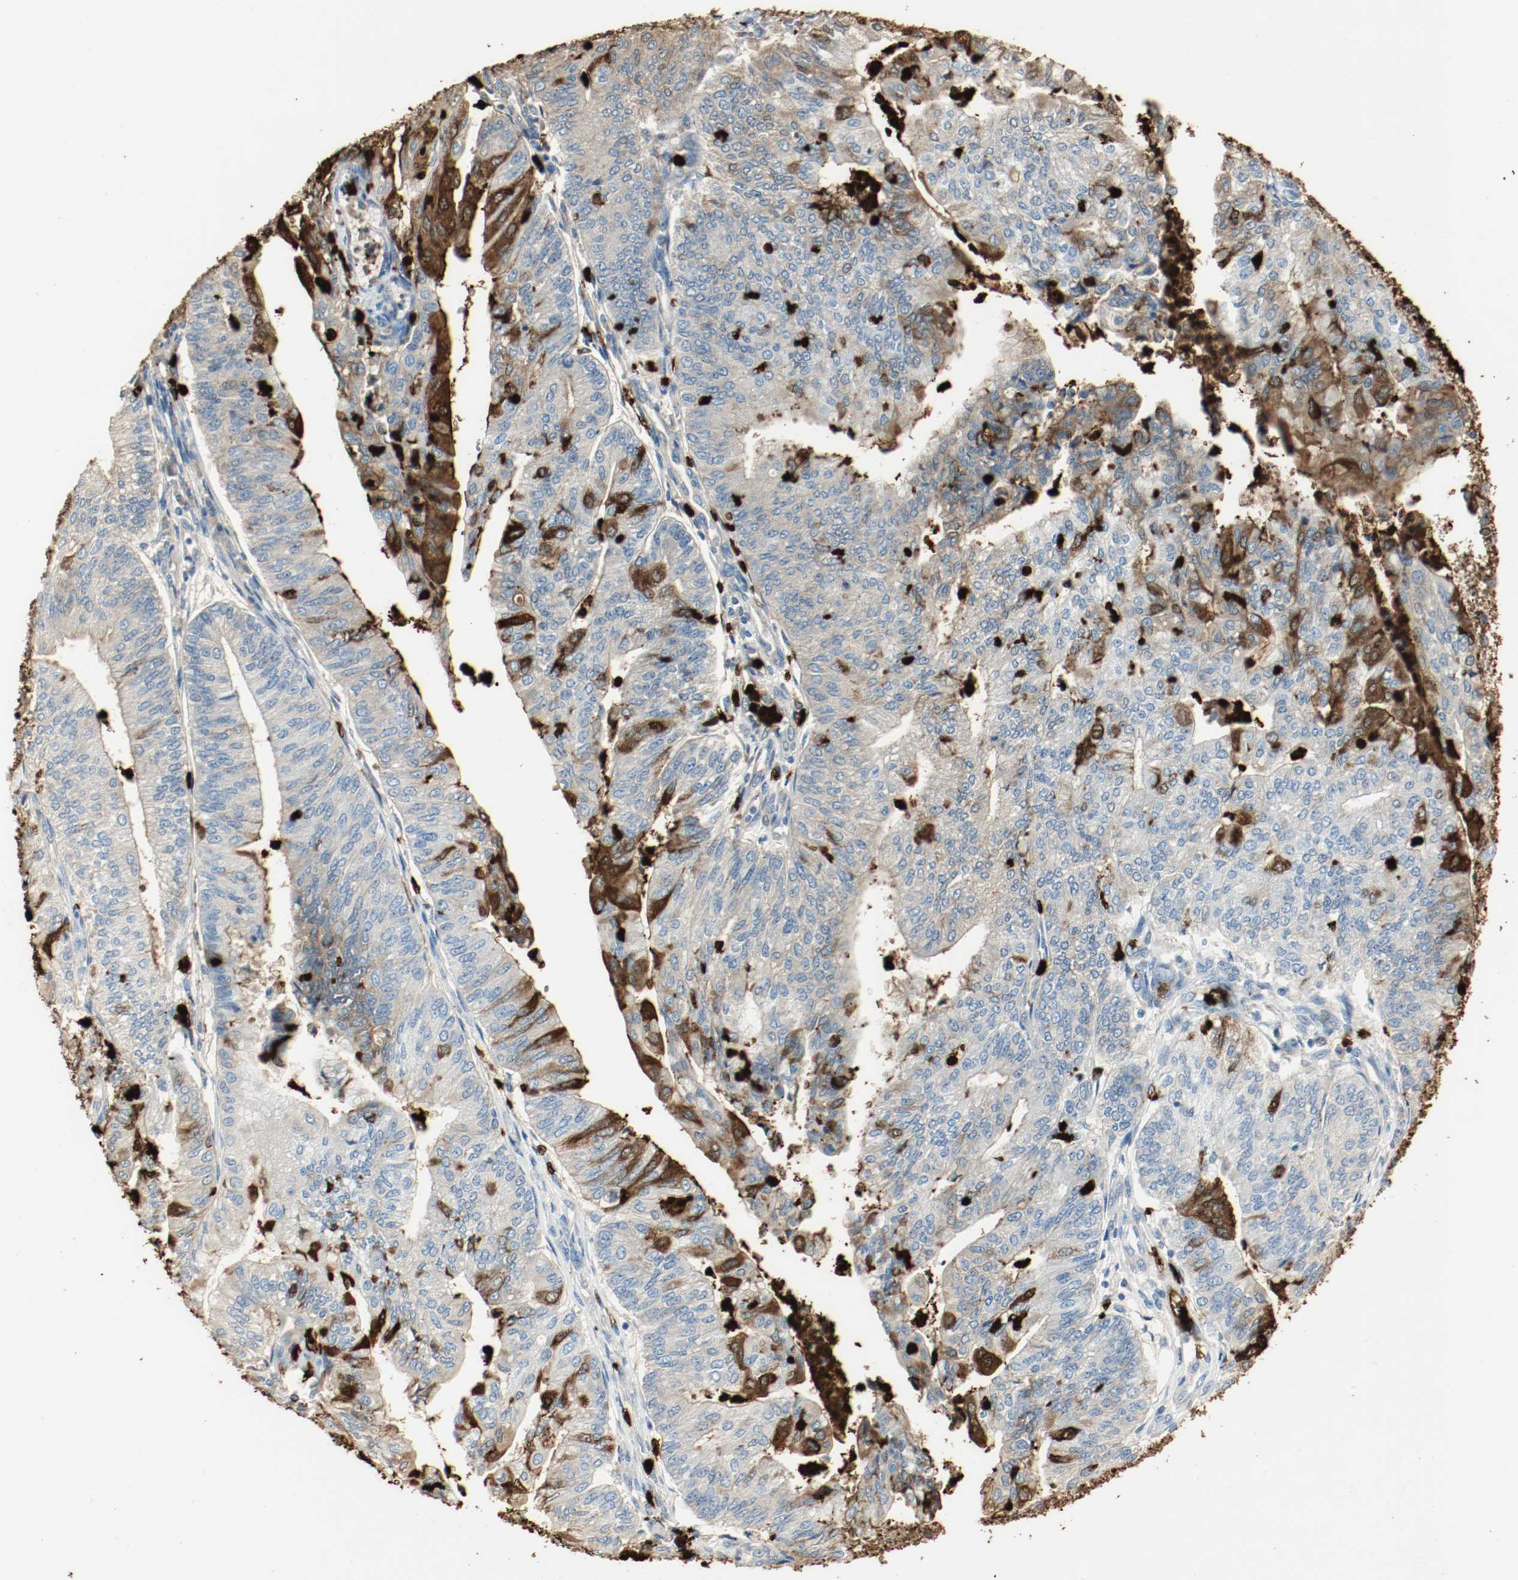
{"staining": {"intensity": "weak", "quantity": "25%-75%", "location": "cytoplasmic/membranous"}, "tissue": "endometrial cancer", "cell_type": "Tumor cells", "image_type": "cancer", "snomed": [{"axis": "morphology", "description": "Adenocarcinoma, NOS"}, {"axis": "topography", "description": "Endometrium"}], "caption": "Endometrial cancer stained with a brown dye displays weak cytoplasmic/membranous positive positivity in approximately 25%-75% of tumor cells.", "gene": "S100A9", "patient": {"sex": "female", "age": 59}}